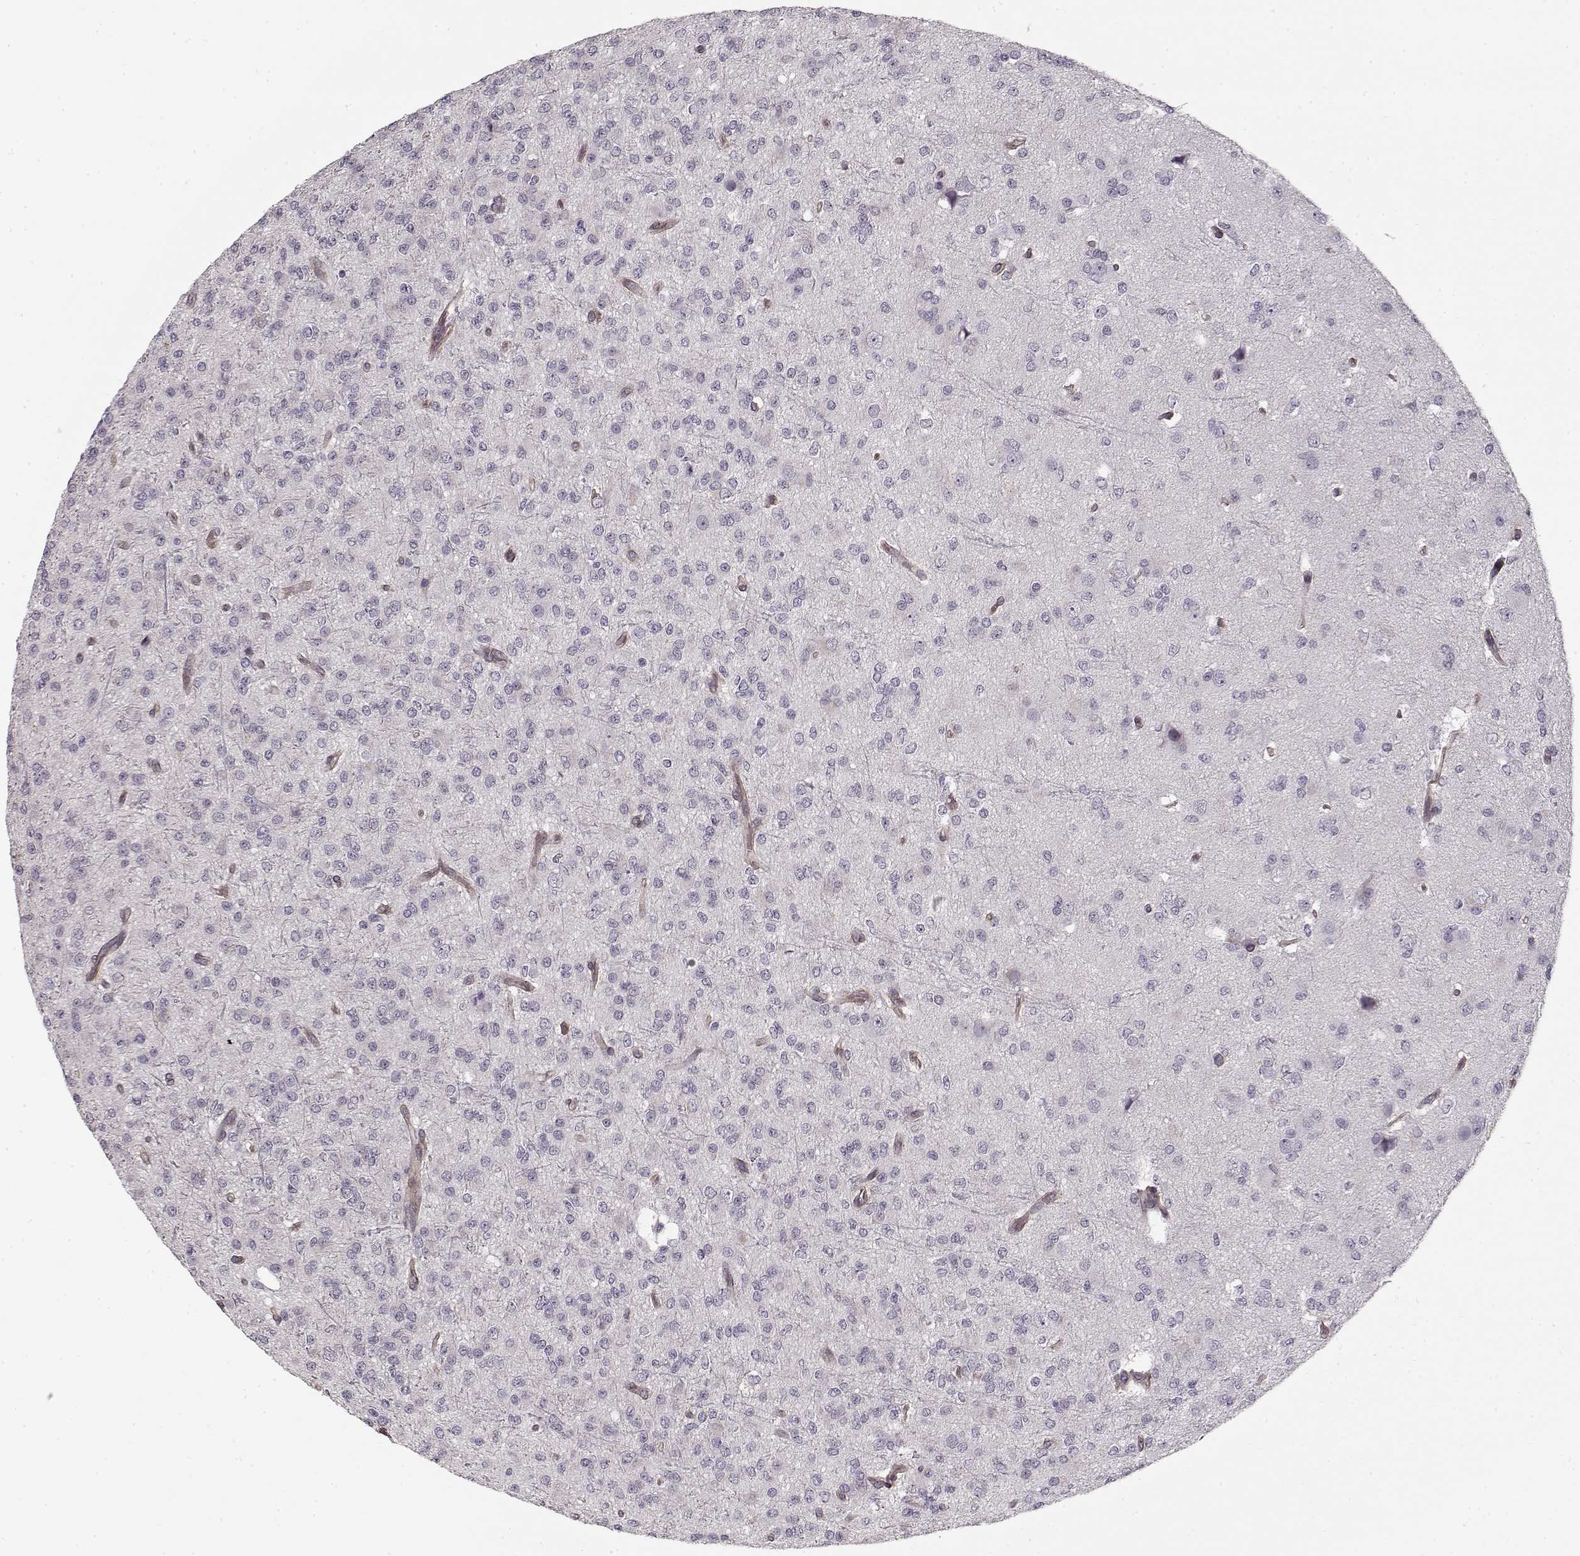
{"staining": {"intensity": "negative", "quantity": "none", "location": "none"}, "tissue": "glioma", "cell_type": "Tumor cells", "image_type": "cancer", "snomed": [{"axis": "morphology", "description": "Glioma, malignant, Low grade"}, {"axis": "topography", "description": "Brain"}], "caption": "DAB (3,3'-diaminobenzidine) immunohistochemical staining of glioma reveals no significant staining in tumor cells.", "gene": "LAMB2", "patient": {"sex": "male", "age": 27}}